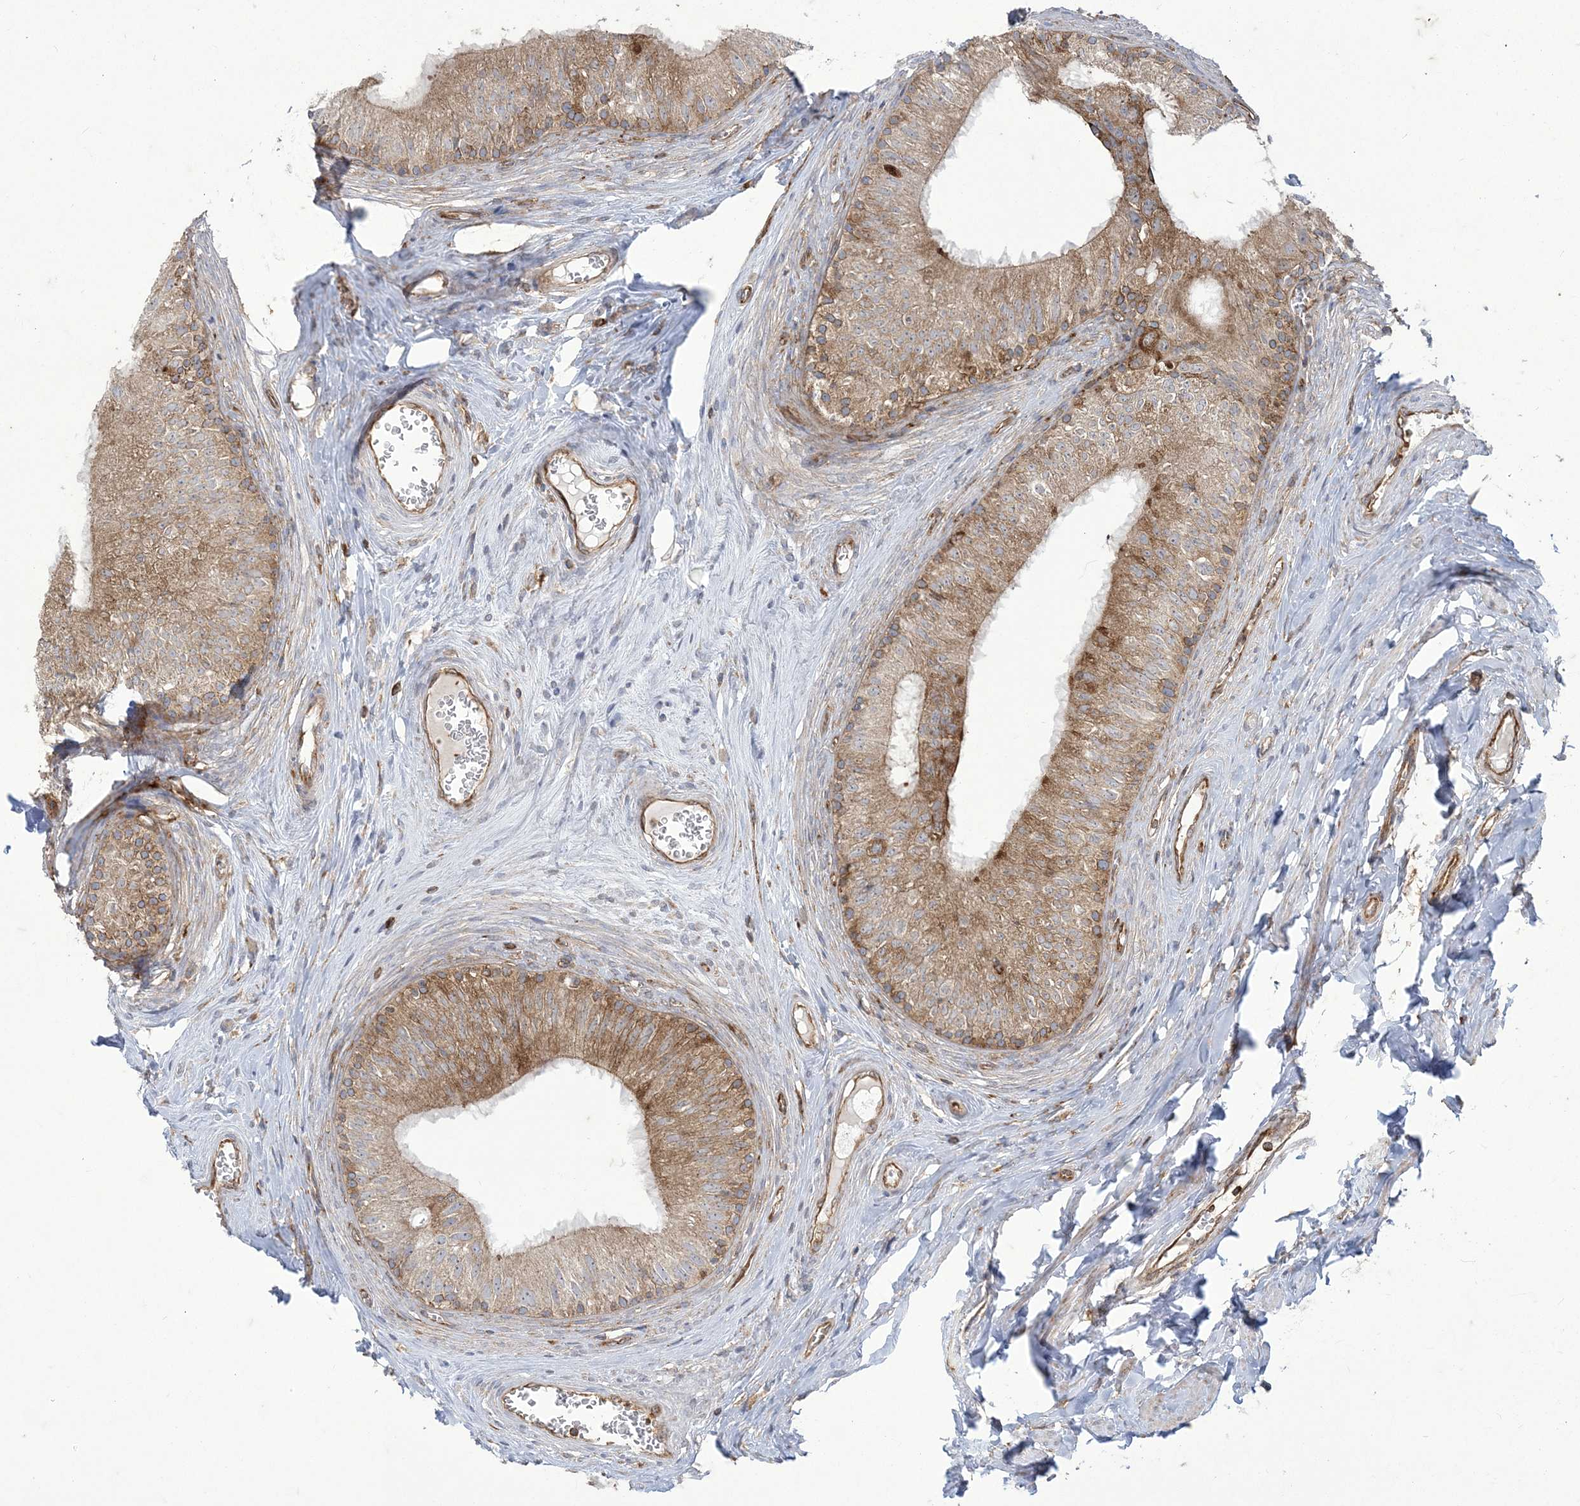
{"staining": {"intensity": "moderate", "quantity": ">75%", "location": "cytoplasmic/membranous"}, "tissue": "epididymis", "cell_type": "Glandular cells", "image_type": "normal", "snomed": [{"axis": "morphology", "description": "Normal tissue, NOS"}, {"axis": "topography", "description": "Epididymis"}], "caption": "IHC image of benign human epididymis stained for a protein (brown), which reveals medium levels of moderate cytoplasmic/membranous staining in approximately >75% of glandular cells.", "gene": "DERL3", "patient": {"sex": "male", "age": 46}}